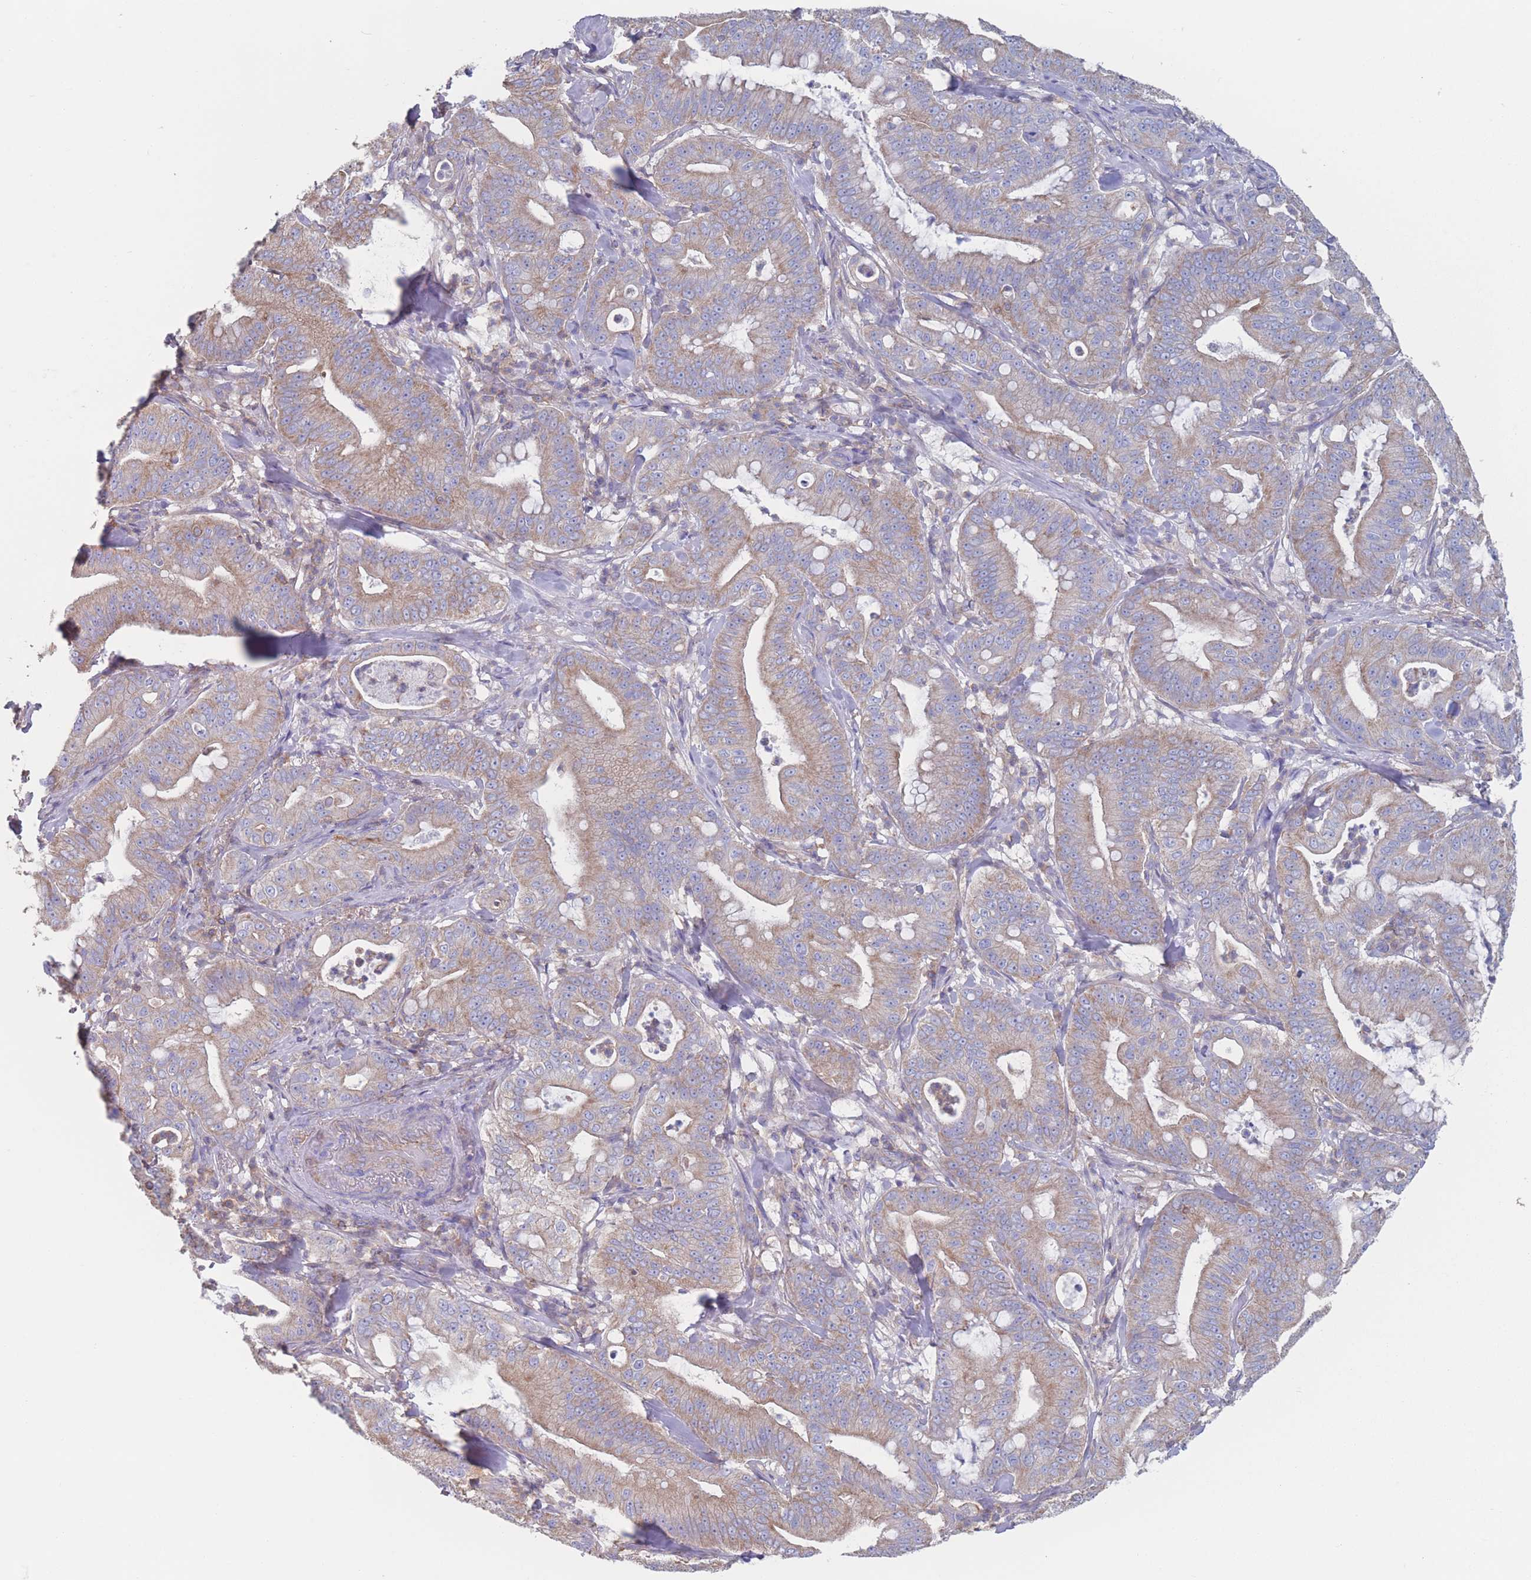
{"staining": {"intensity": "weak", "quantity": "25%-75%", "location": "cytoplasmic/membranous"}, "tissue": "pancreatic cancer", "cell_type": "Tumor cells", "image_type": "cancer", "snomed": [{"axis": "morphology", "description": "Adenocarcinoma, NOS"}, {"axis": "topography", "description": "Pancreas"}], "caption": "Immunohistochemical staining of adenocarcinoma (pancreatic) exhibits weak cytoplasmic/membranous protein expression in about 25%-75% of tumor cells. (brown staining indicates protein expression, while blue staining denotes nuclei).", "gene": "ADH1A", "patient": {"sex": "male", "age": 71}}